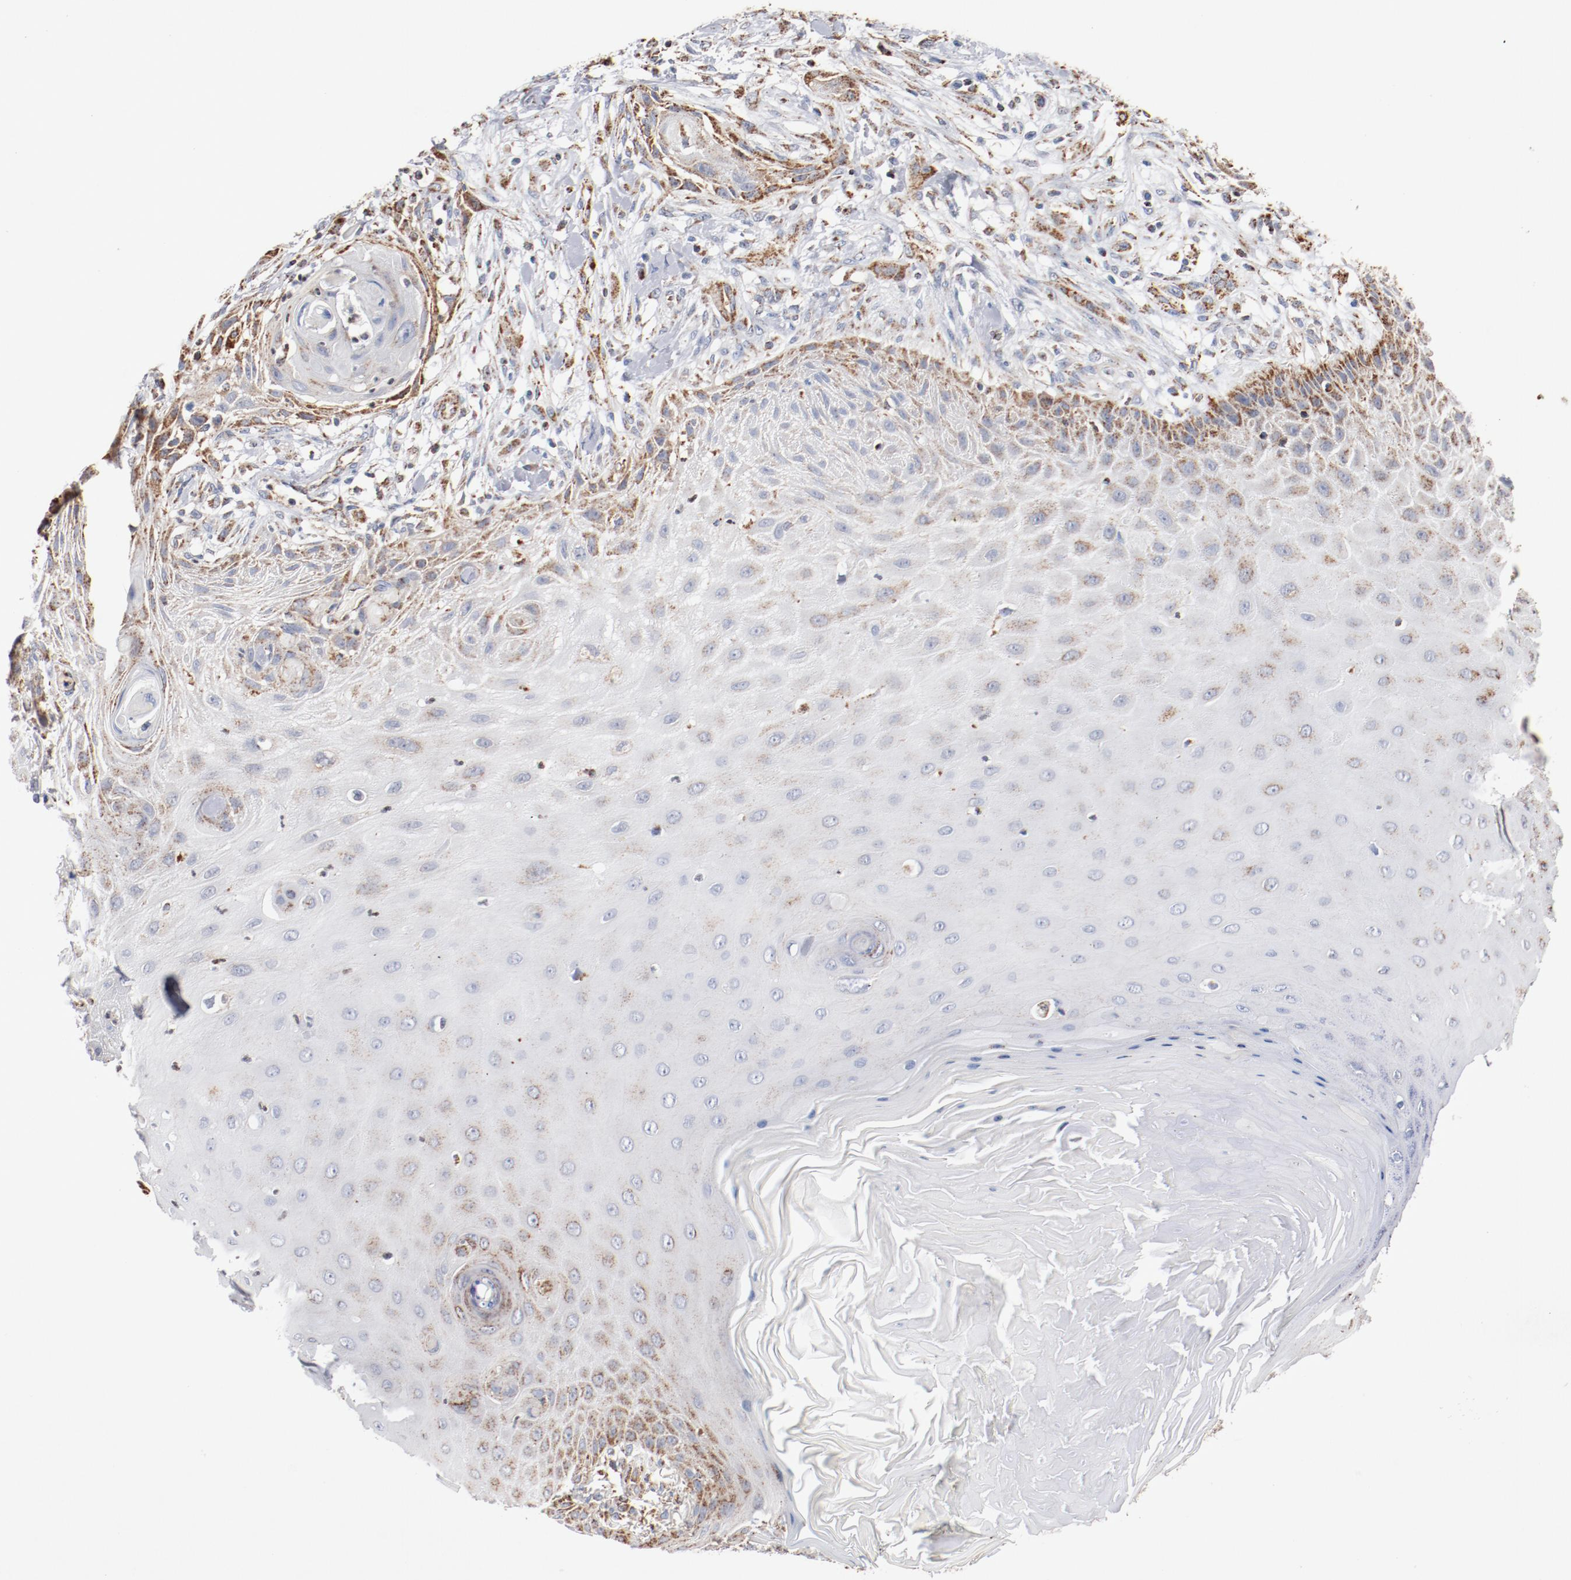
{"staining": {"intensity": "moderate", "quantity": "25%-75%", "location": "cytoplasmic/membranous"}, "tissue": "skin cancer", "cell_type": "Tumor cells", "image_type": "cancer", "snomed": [{"axis": "morphology", "description": "Normal tissue, NOS"}, {"axis": "morphology", "description": "Squamous cell carcinoma, NOS"}, {"axis": "topography", "description": "Skin"}], "caption": "Moderate cytoplasmic/membranous staining for a protein is present in approximately 25%-75% of tumor cells of squamous cell carcinoma (skin) using immunohistochemistry (IHC).", "gene": "NDUFS4", "patient": {"sex": "female", "age": 59}}